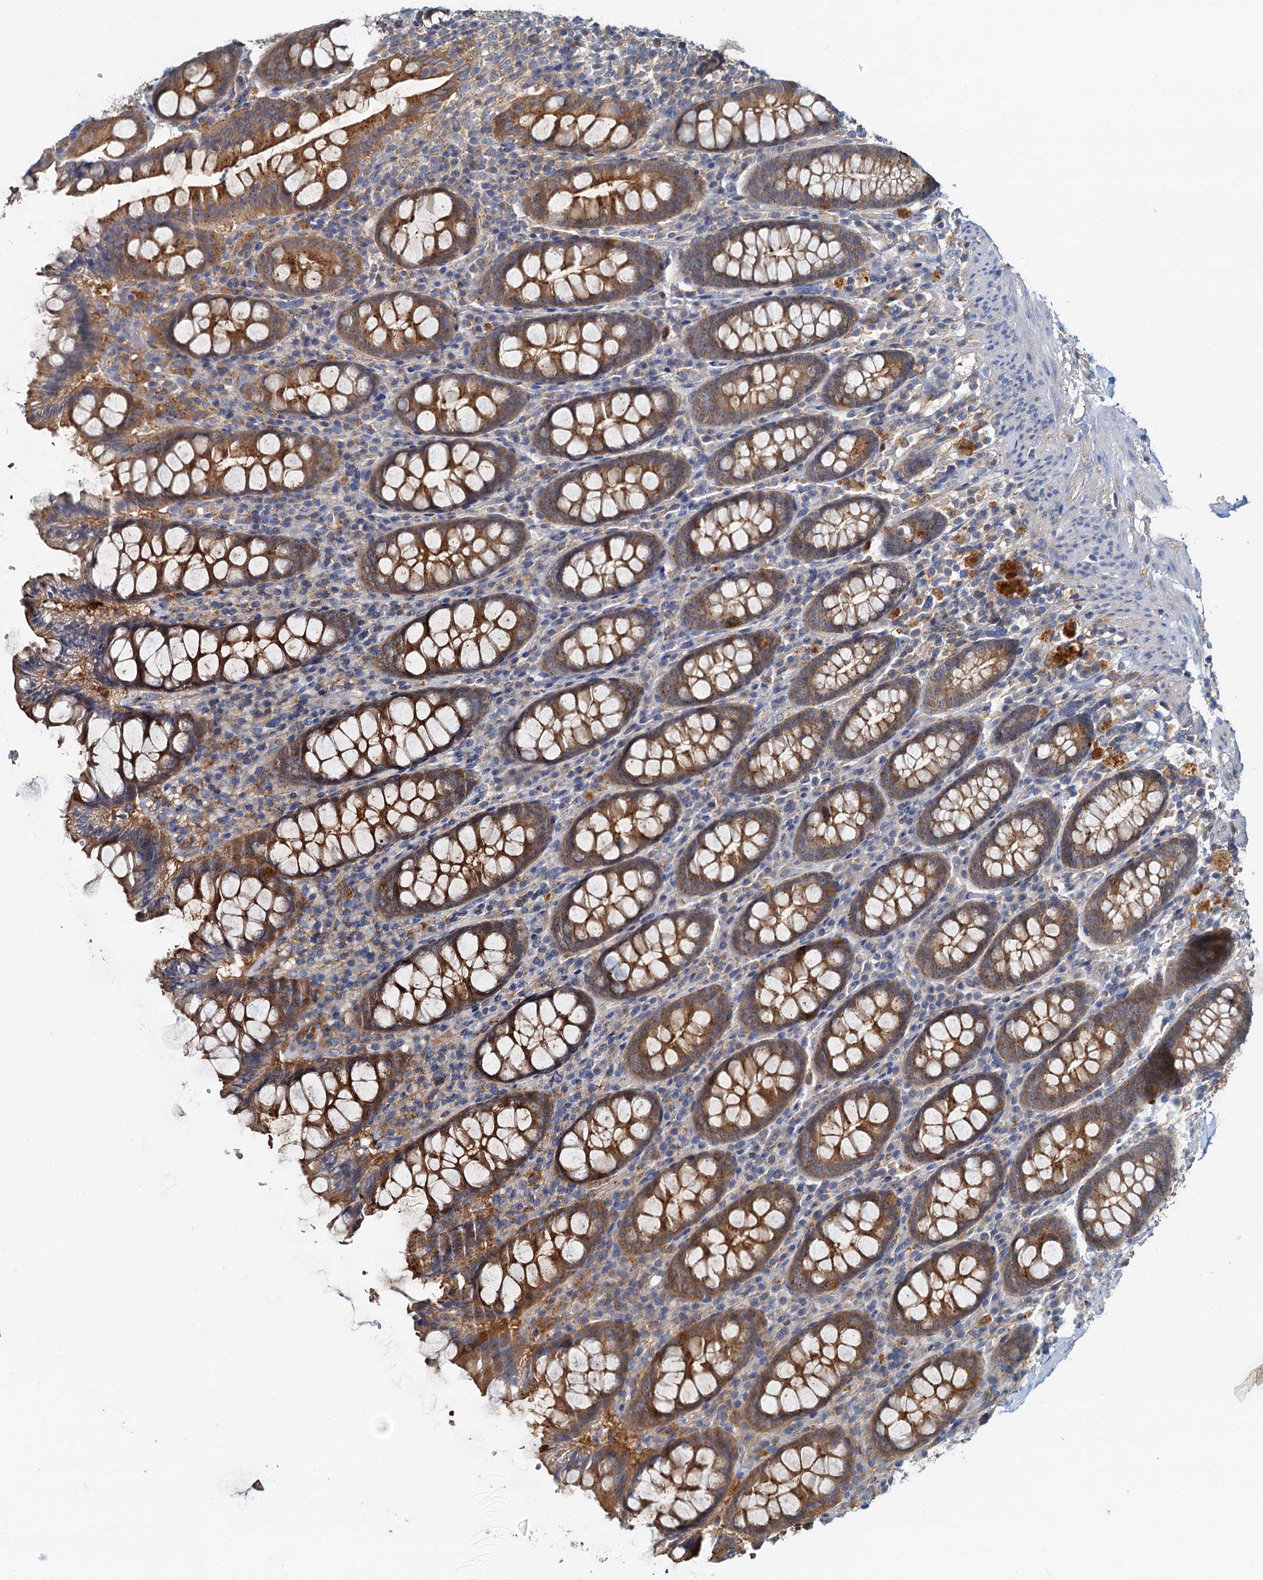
{"staining": {"intensity": "weak", "quantity": ">75%", "location": "cytoplasmic/membranous"}, "tissue": "colon", "cell_type": "Endothelial cells", "image_type": "normal", "snomed": [{"axis": "morphology", "description": "Normal tissue, NOS"}, {"axis": "topography", "description": "Colon"}], "caption": "Human colon stained with a brown dye exhibits weak cytoplasmic/membranous positive positivity in about >75% of endothelial cells.", "gene": "TOLLIP", "patient": {"sex": "female", "age": 79}}